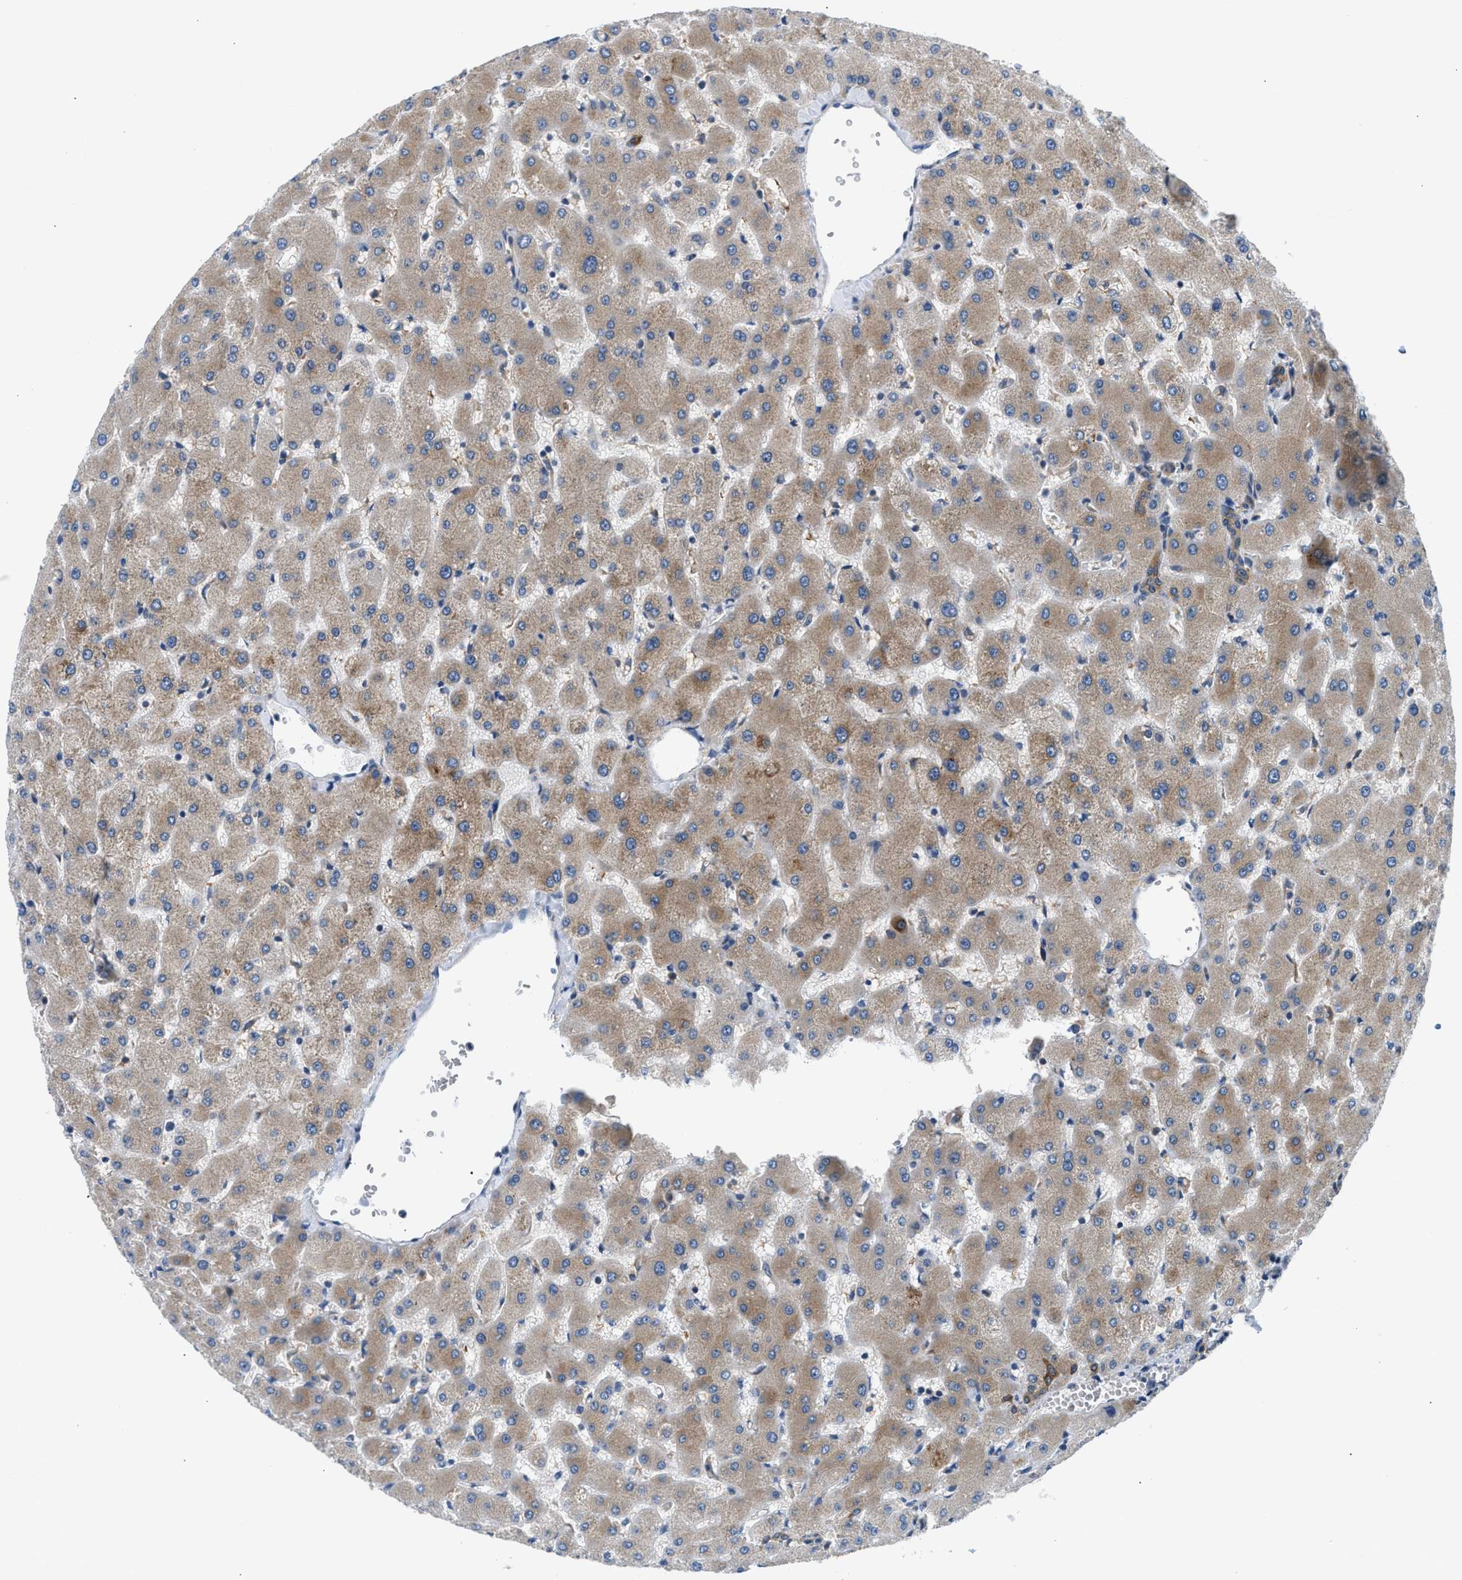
{"staining": {"intensity": "strong", "quantity": "25%-75%", "location": "cytoplasmic/membranous"}, "tissue": "liver", "cell_type": "Cholangiocytes", "image_type": "normal", "snomed": [{"axis": "morphology", "description": "Normal tissue, NOS"}, {"axis": "topography", "description": "Liver"}], "caption": "Immunohistochemical staining of benign human liver demonstrates high levels of strong cytoplasmic/membranous expression in about 25%-75% of cholangiocytes.", "gene": "LPIN2", "patient": {"sex": "female", "age": 63}}